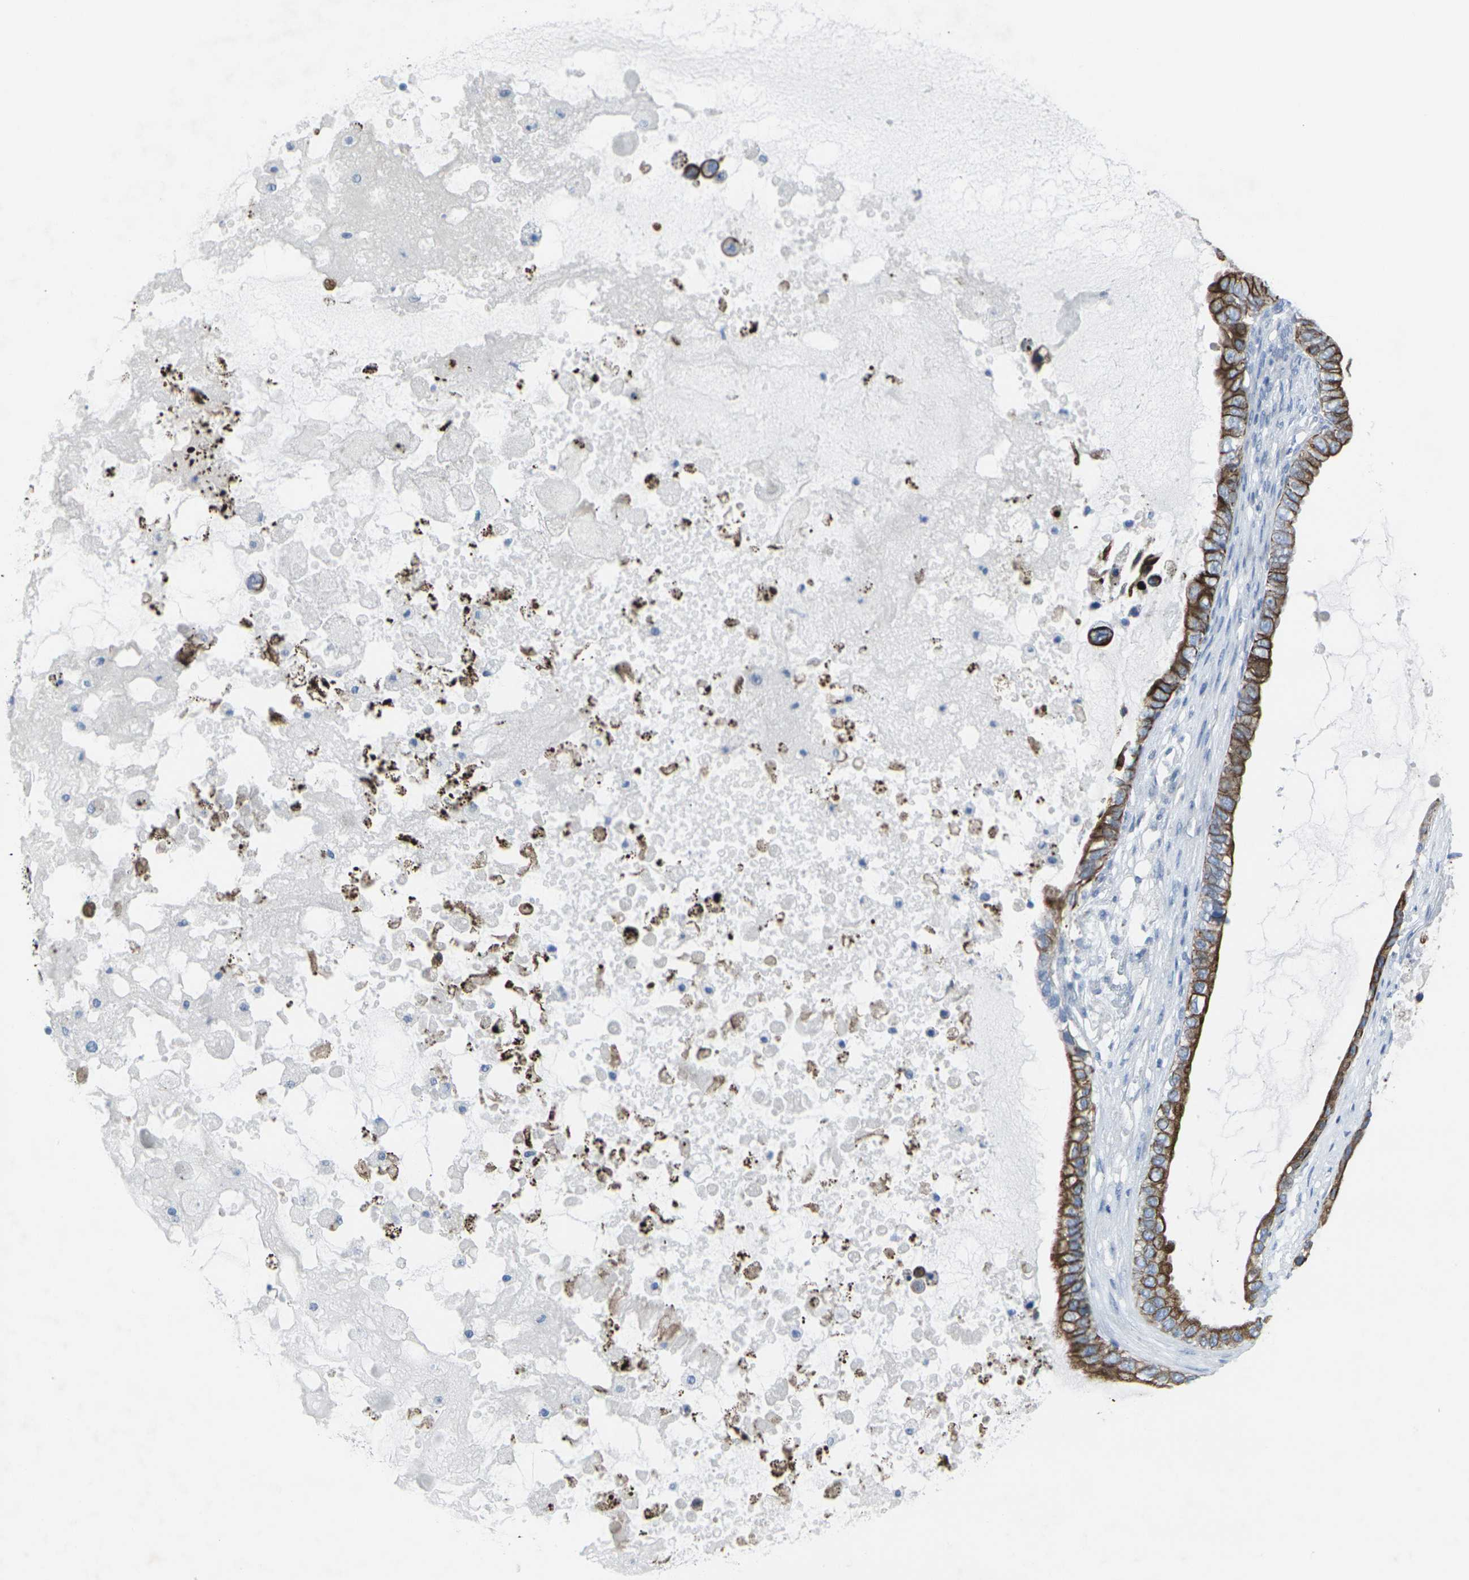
{"staining": {"intensity": "strong", "quantity": ">75%", "location": "cytoplasmic/membranous"}, "tissue": "ovarian cancer", "cell_type": "Tumor cells", "image_type": "cancer", "snomed": [{"axis": "morphology", "description": "Cystadenocarcinoma, mucinous, NOS"}, {"axis": "topography", "description": "Ovary"}], "caption": "About >75% of tumor cells in mucinous cystadenocarcinoma (ovarian) show strong cytoplasmic/membranous protein expression as visualized by brown immunohistochemical staining.", "gene": "ANKRD46", "patient": {"sex": "female", "age": 80}}